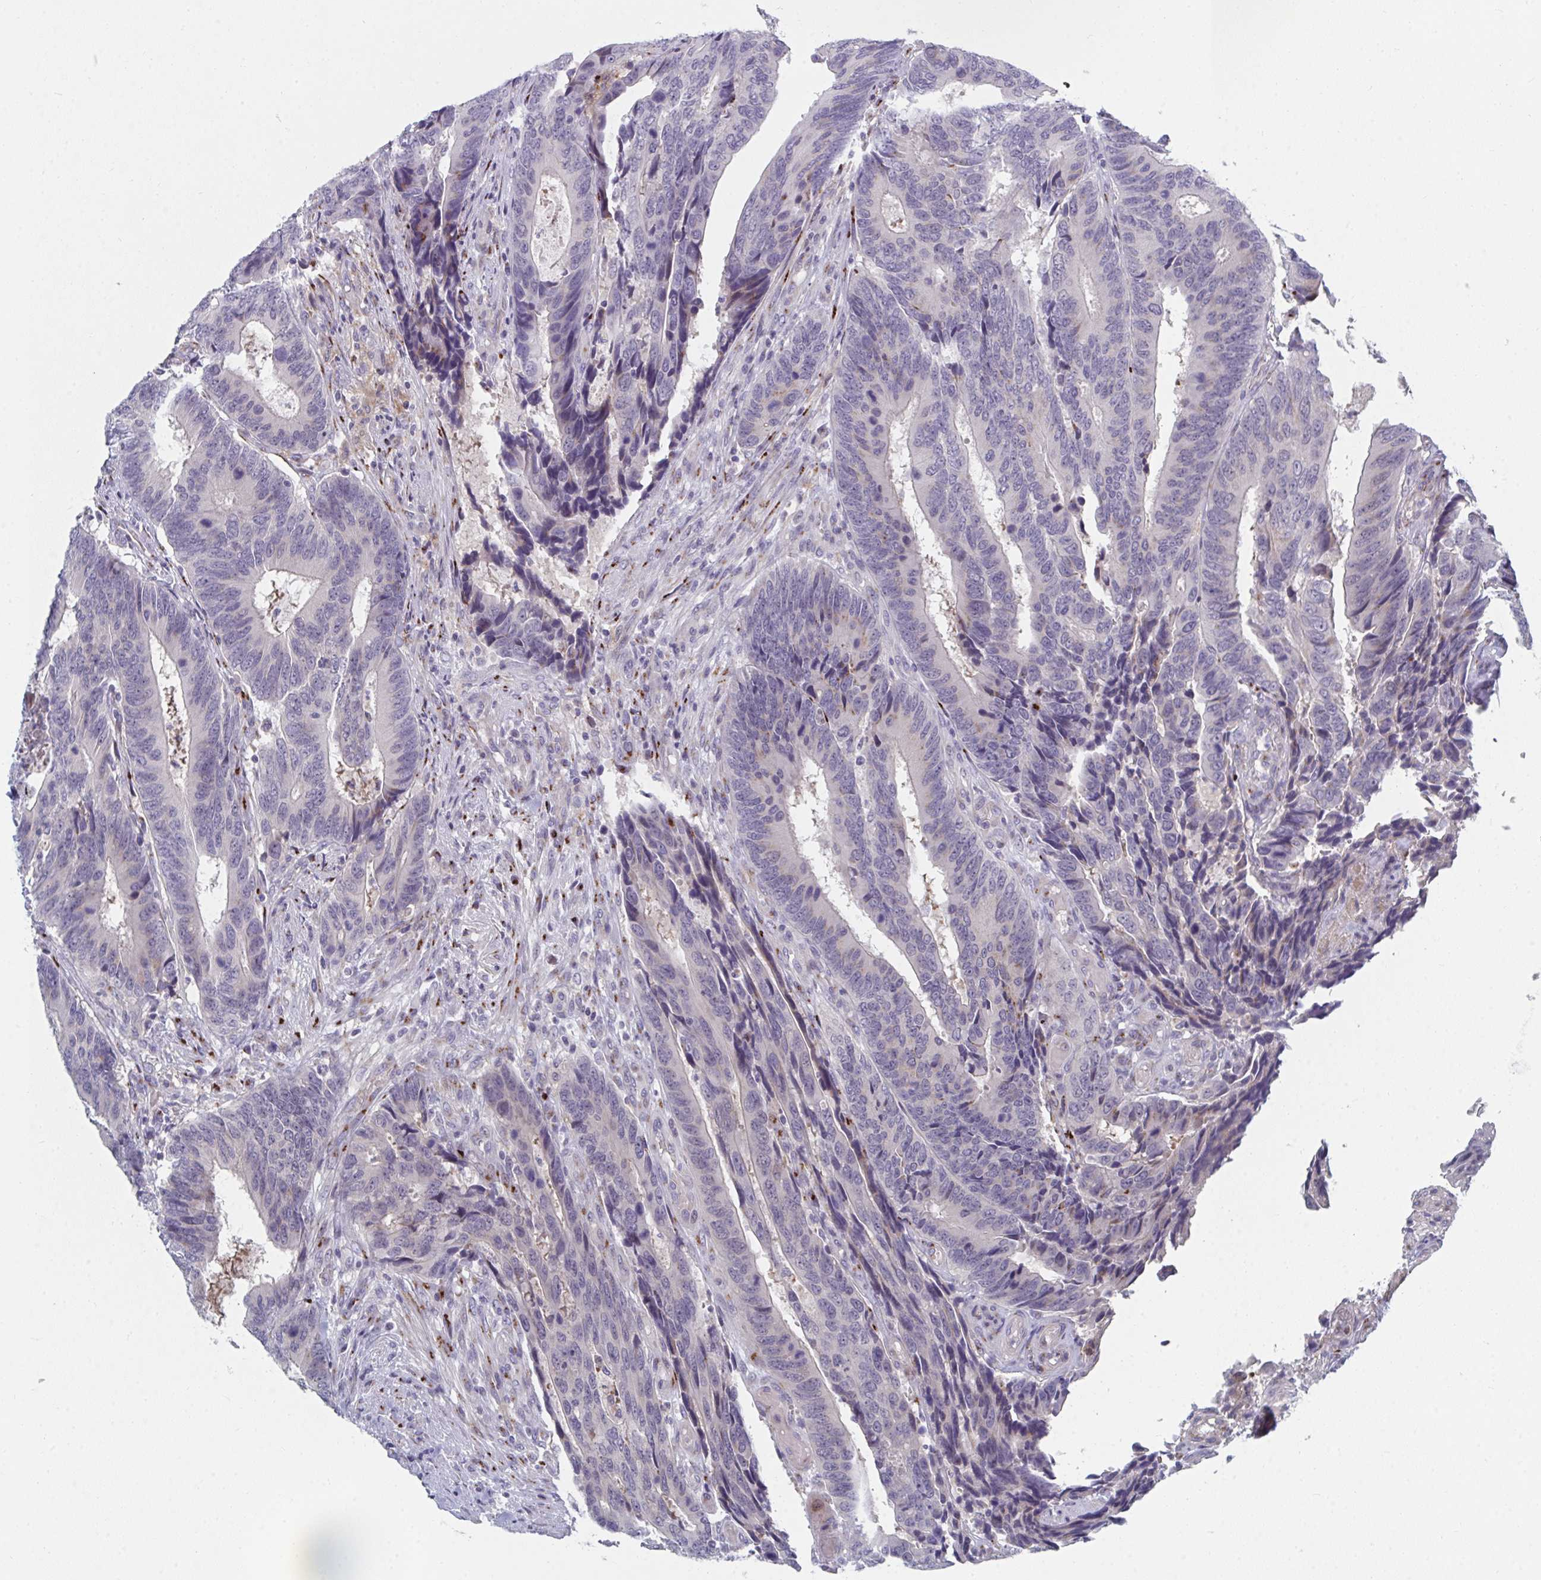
{"staining": {"intensity": "negative", "quantity": "none", "location": "none"}, "tissue": "colorectal cancer", "cell_type": "Tumor cells", "image_type": "cancer", "snomed": [{"axis": "morphology", "description": "Adenocarcinoma, NOS"}, {"axis": "topography", "description": "Colon"}], "caption": "Micrograph shows no protein positivity in tumor cells of adenocarcinoma (colorectal) tissue.", "gene": "PSMG1", "patient": {"sex": "male", "age": 87}}